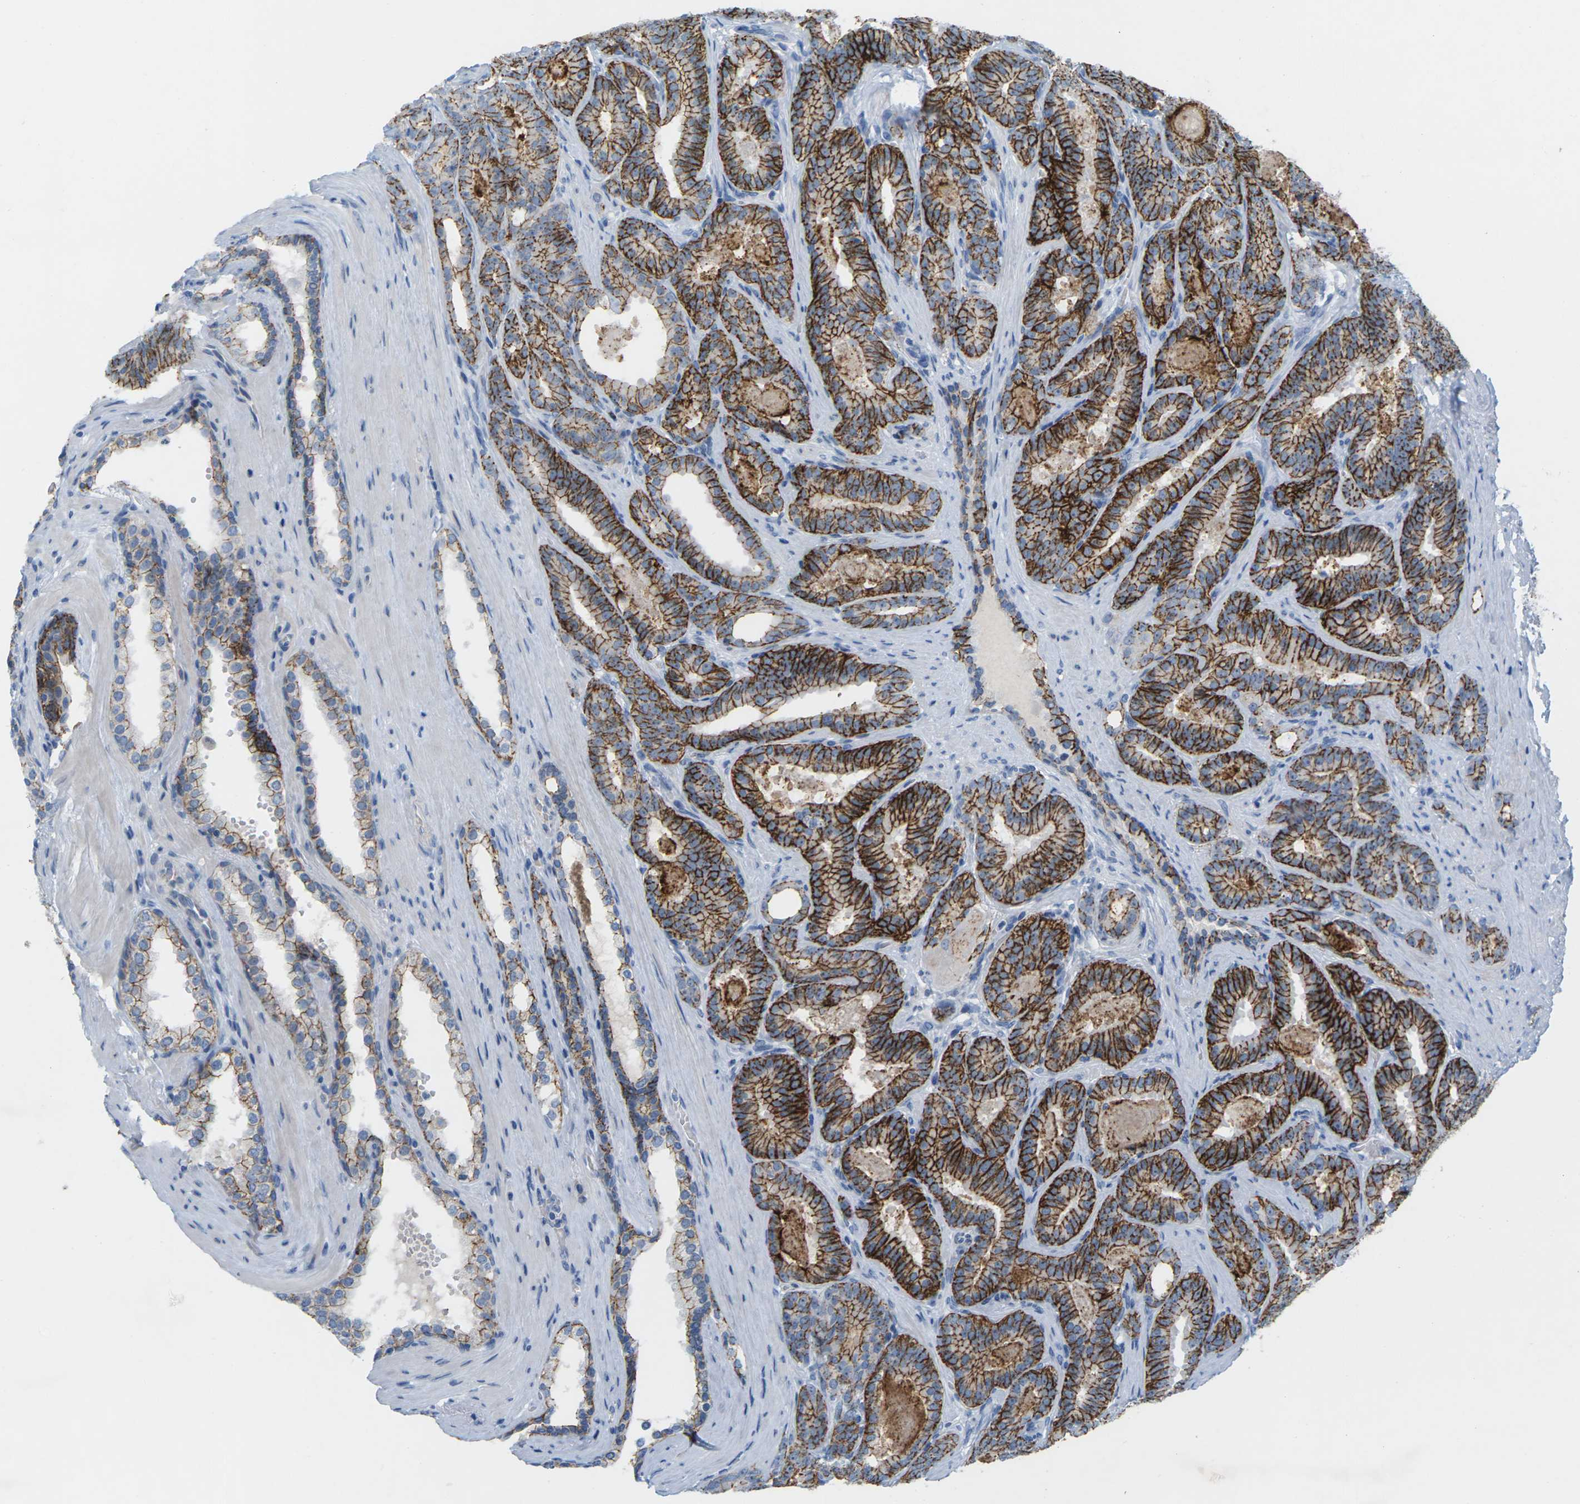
{"staining": {"intensity": "strong", "quantity": ">75%", "location": "cytoplasmic/membranous"}, "tissue": "prostate cancer", "cell_type": "Tumor cells", "image_type": "cancer", "snomed": [{"axis": "morphology", "description": "Adenocarcinoma, High grade"}, {"axis": "topography", "description": "Prostate"}], "caption": "IHC (DAB (3,3'-diaminobenzidine)) staining of prostate cancer shows strong cytoplasmic/membranous protein staining in approximately >75% of tumor cells.", "gene": "CLDN3", "patient": {"sex": "male", "age": 60}}